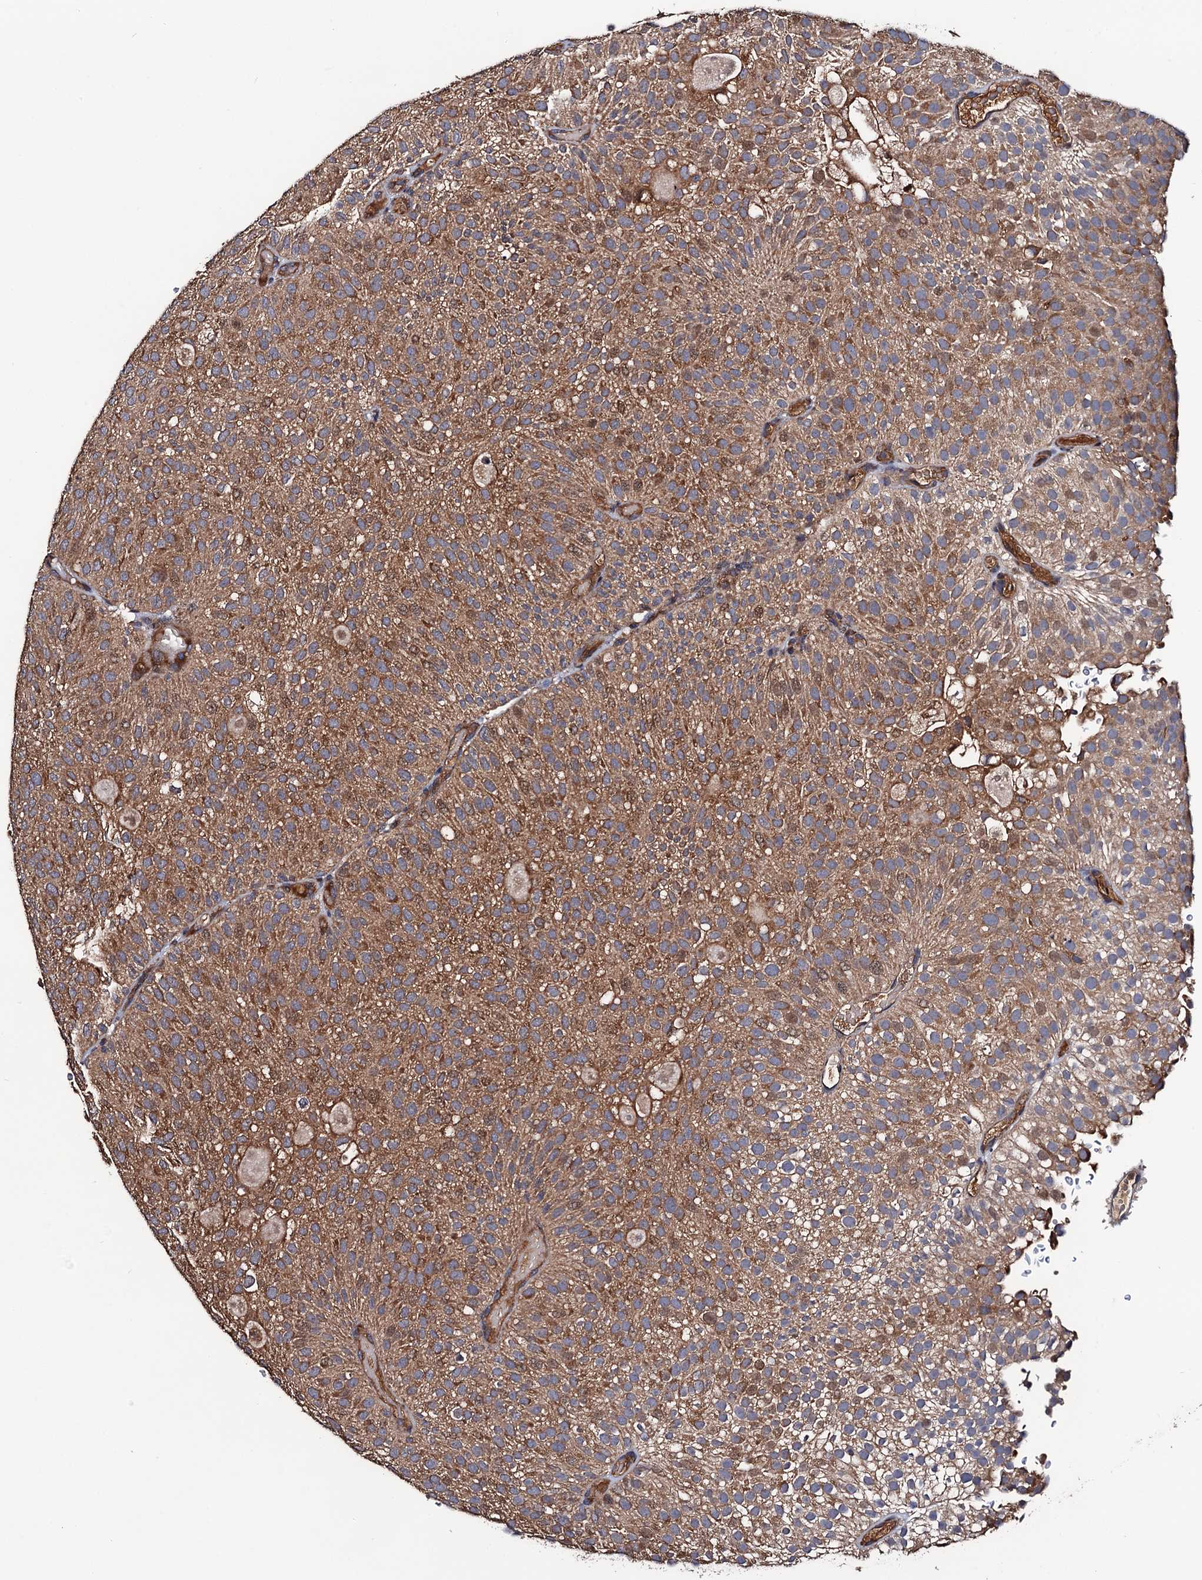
{"staining": {"intensity": "moderate", "quantity": ">75%", "location": "cytoplasmic/membranous"}, "tissue": "urothelial cancer", "cell_type": "Tumor cells", "image_type": "cancer", "snomed": [{"axis": "morphology", "description": "Urothelial carcinoma, Low grade"}, {"axis": "topography", "description": "Urinary bladder"}], "caption": "This photomicrograph reveals immunohistochemistry (IHC) staining of urothelial cancer, with medium moderate cytoplasmic/membranous expression in about >75% of tumor cells.", "gene": "RGS11", "patient": {"sex": "male", "age": 78}}